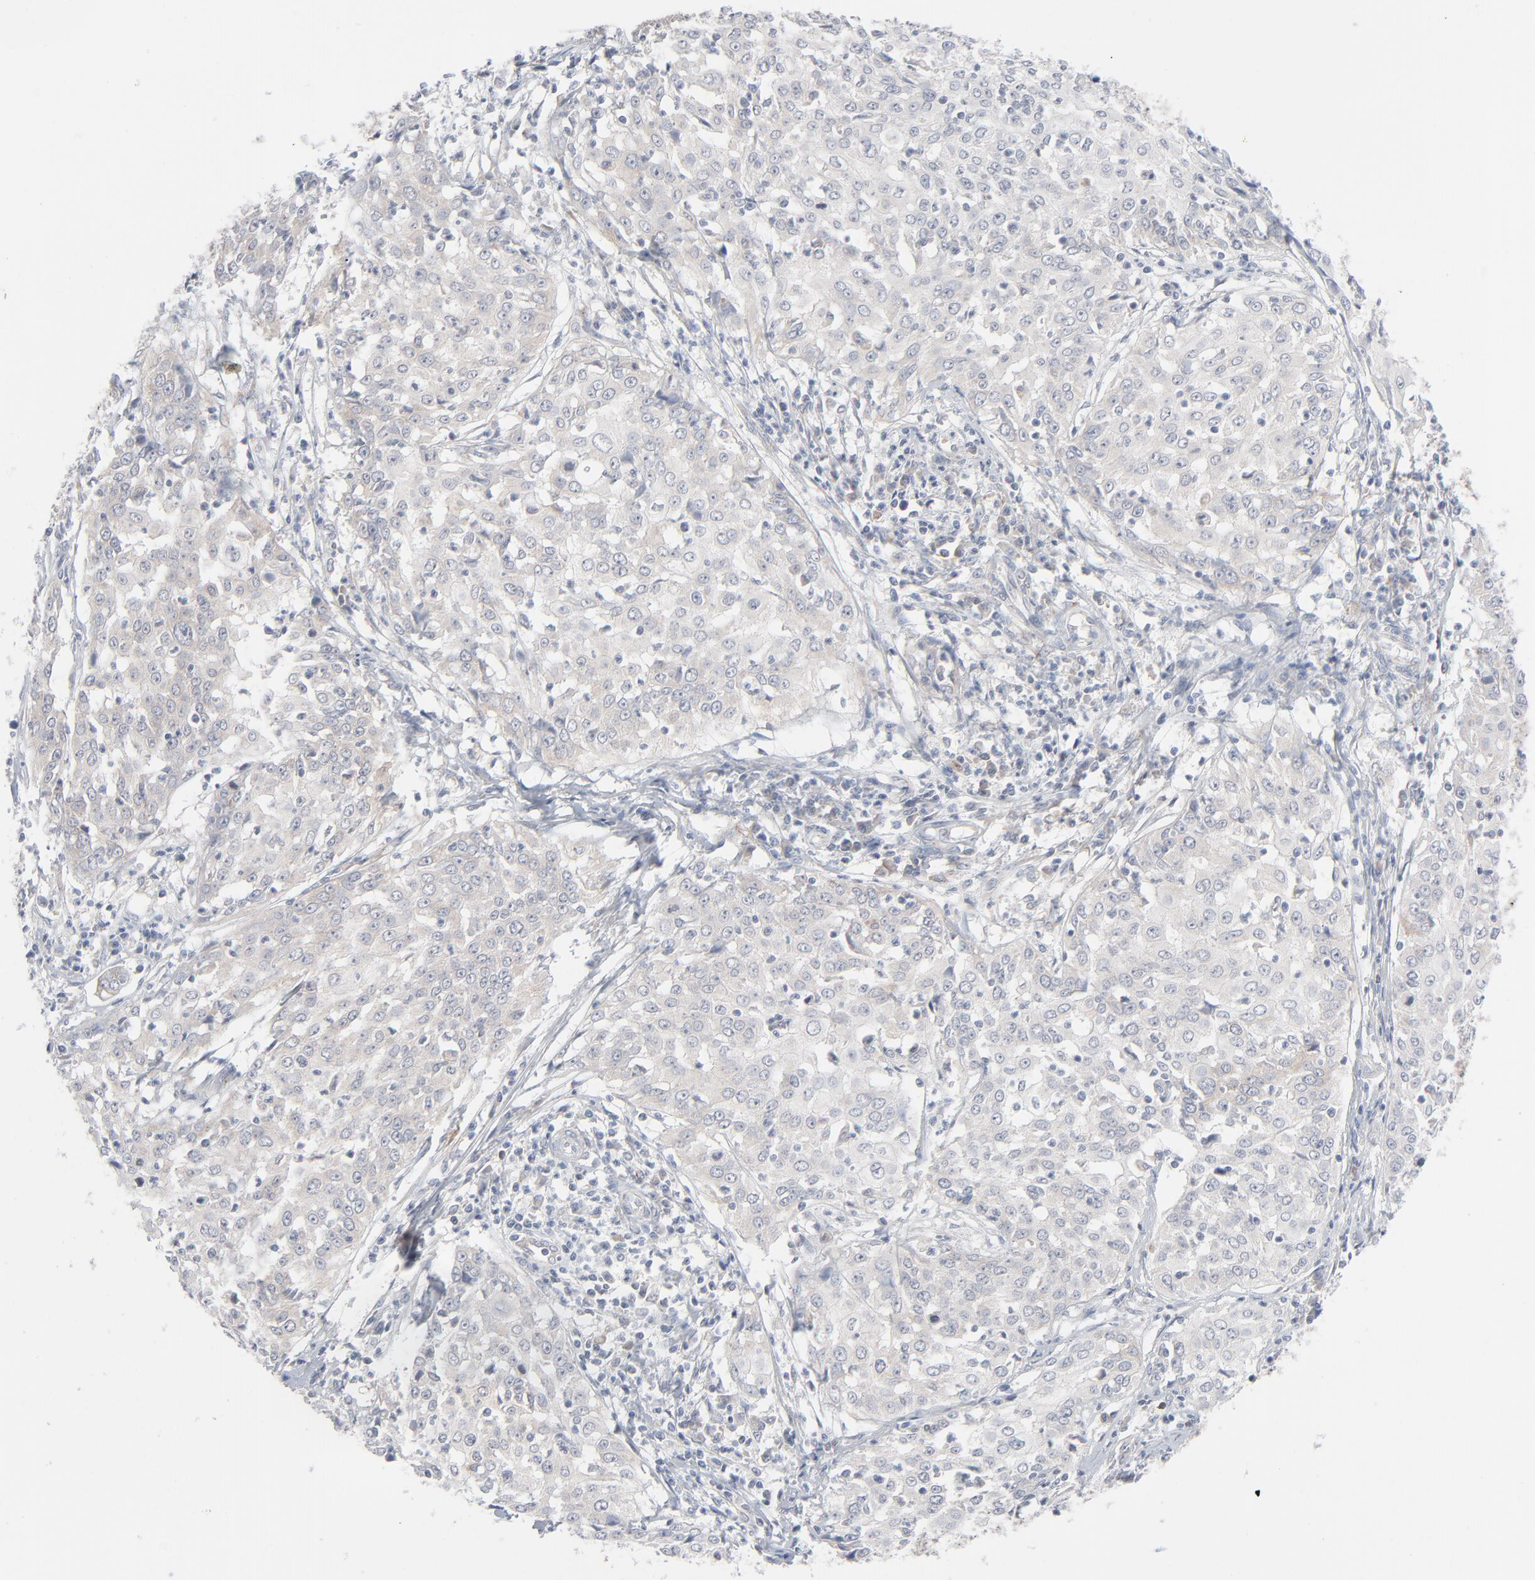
{"staining": {"intensity": "weak", "quantity": "25%-75%", "location": "cytoplasmic/membranous"}, "tissue": "cervical cancer", "cell_type": "Tumor cells", "image_type": "cancer", "snomed": [{"axis": "morphology", "description": "Squamous cell carcinoma, NOS"}, {"axis": "topography", "description": "Cervix"}], "caption": "Brown immunohistochemical staining in human cervical cancer reveals weak cytoplasmic/membranous staining in approximately 25%-75% of tumor cells.", "gene": "KDSR", "patient": {"sex": "female", "age": 39}}